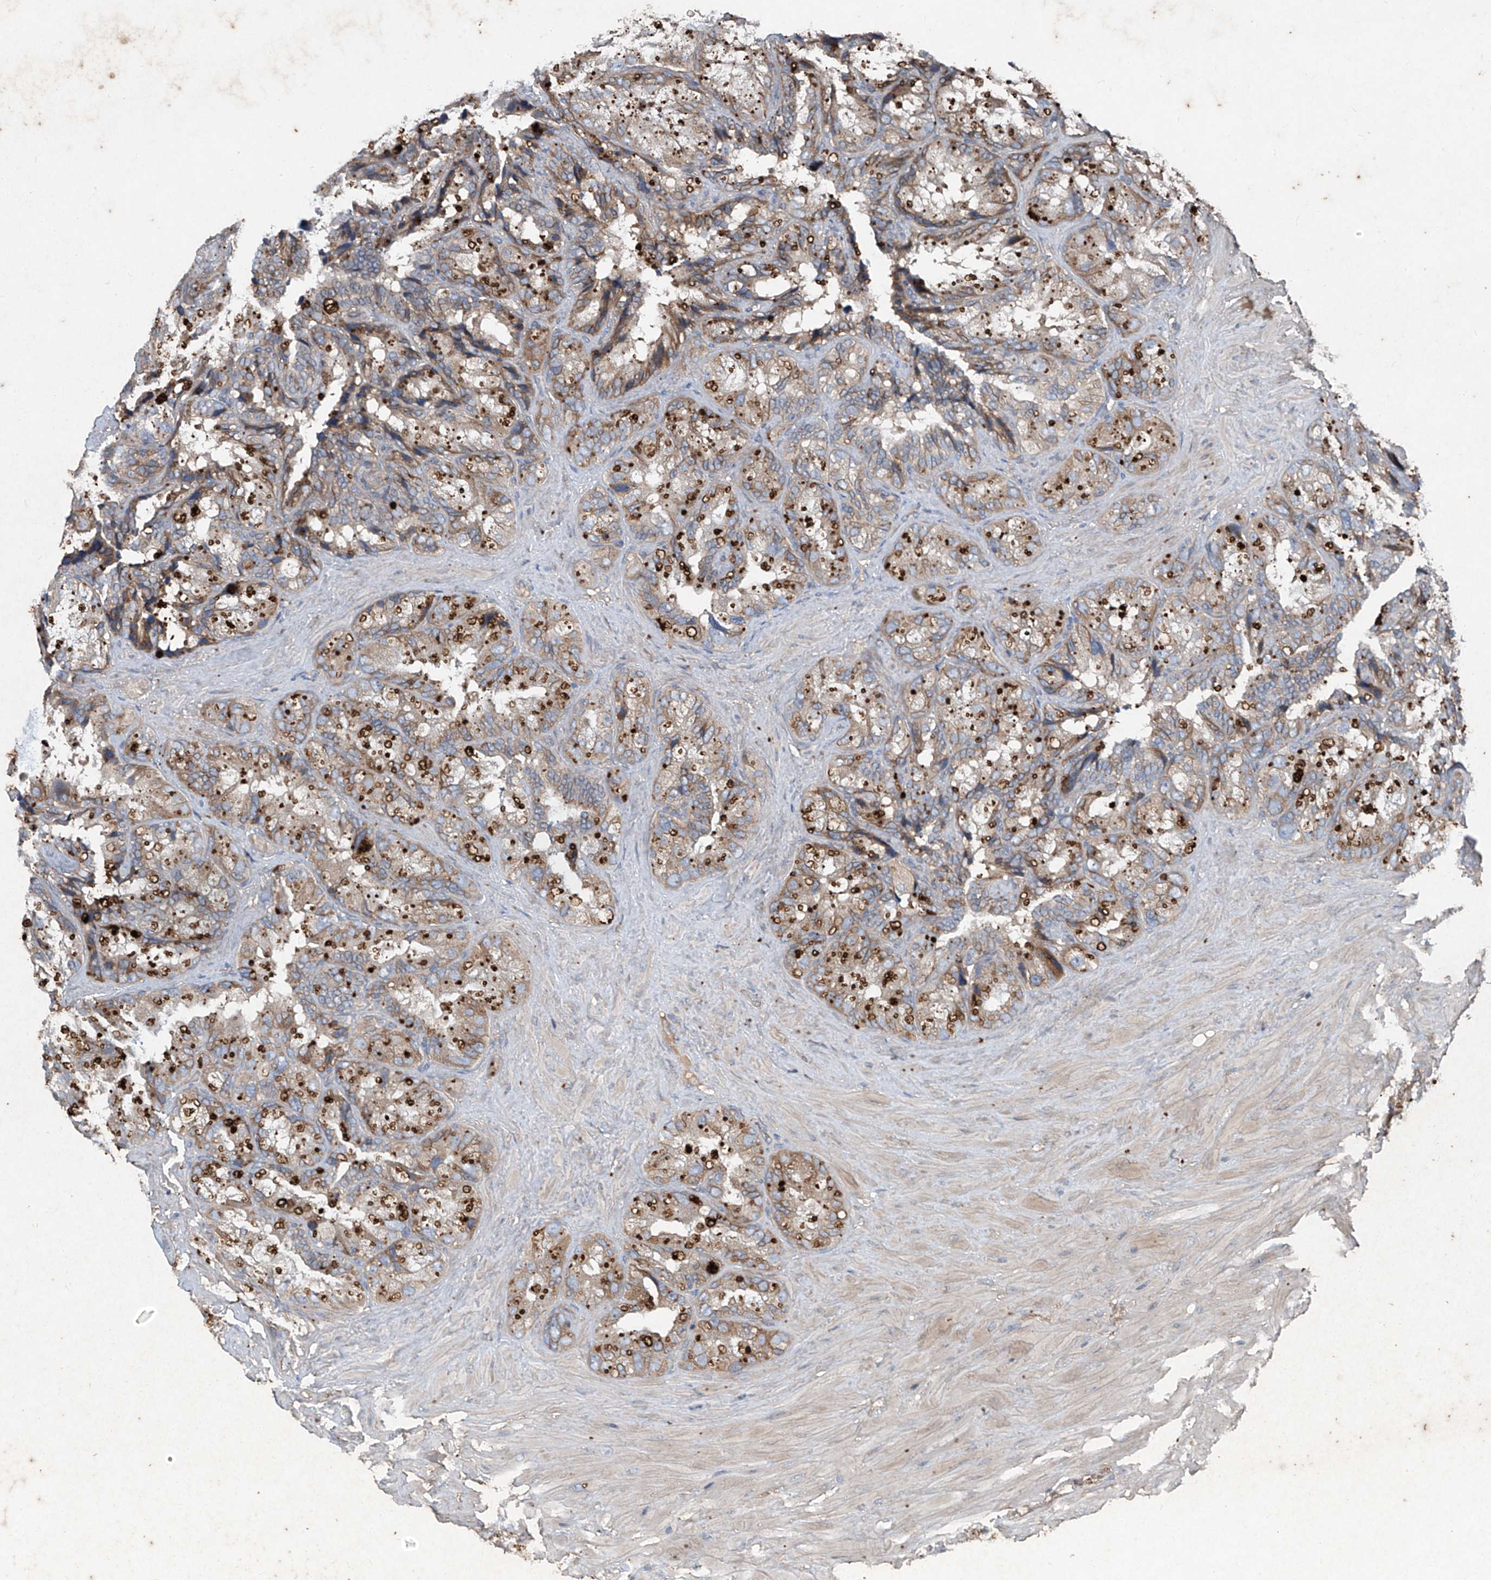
{"staining": {"intensity": "moderate", "quantity": ">75%", "location": "cytoplasmic/membranous"}, "tissue": "seminal vesicle", "cell_type": "Glandular cells", "image_type": "normal", "snomed": [{"axis": "morphology", "description": "Normal tissue, NOS"}, {"axis": "topography", "description": "Prostate"}, {"axis": "topography", "description": "Seminal veicle"}], "caption": "DAB (3,3'-diaminobenzidine) immunohistochemical staining of unremarkable seminal vesicle exhibits moderate cytoplasmic/membranous protein staining in approximately >75% of glandular cells.", "gene": "FOXRED2", "patient": {"sex": "male", "age": 68}}